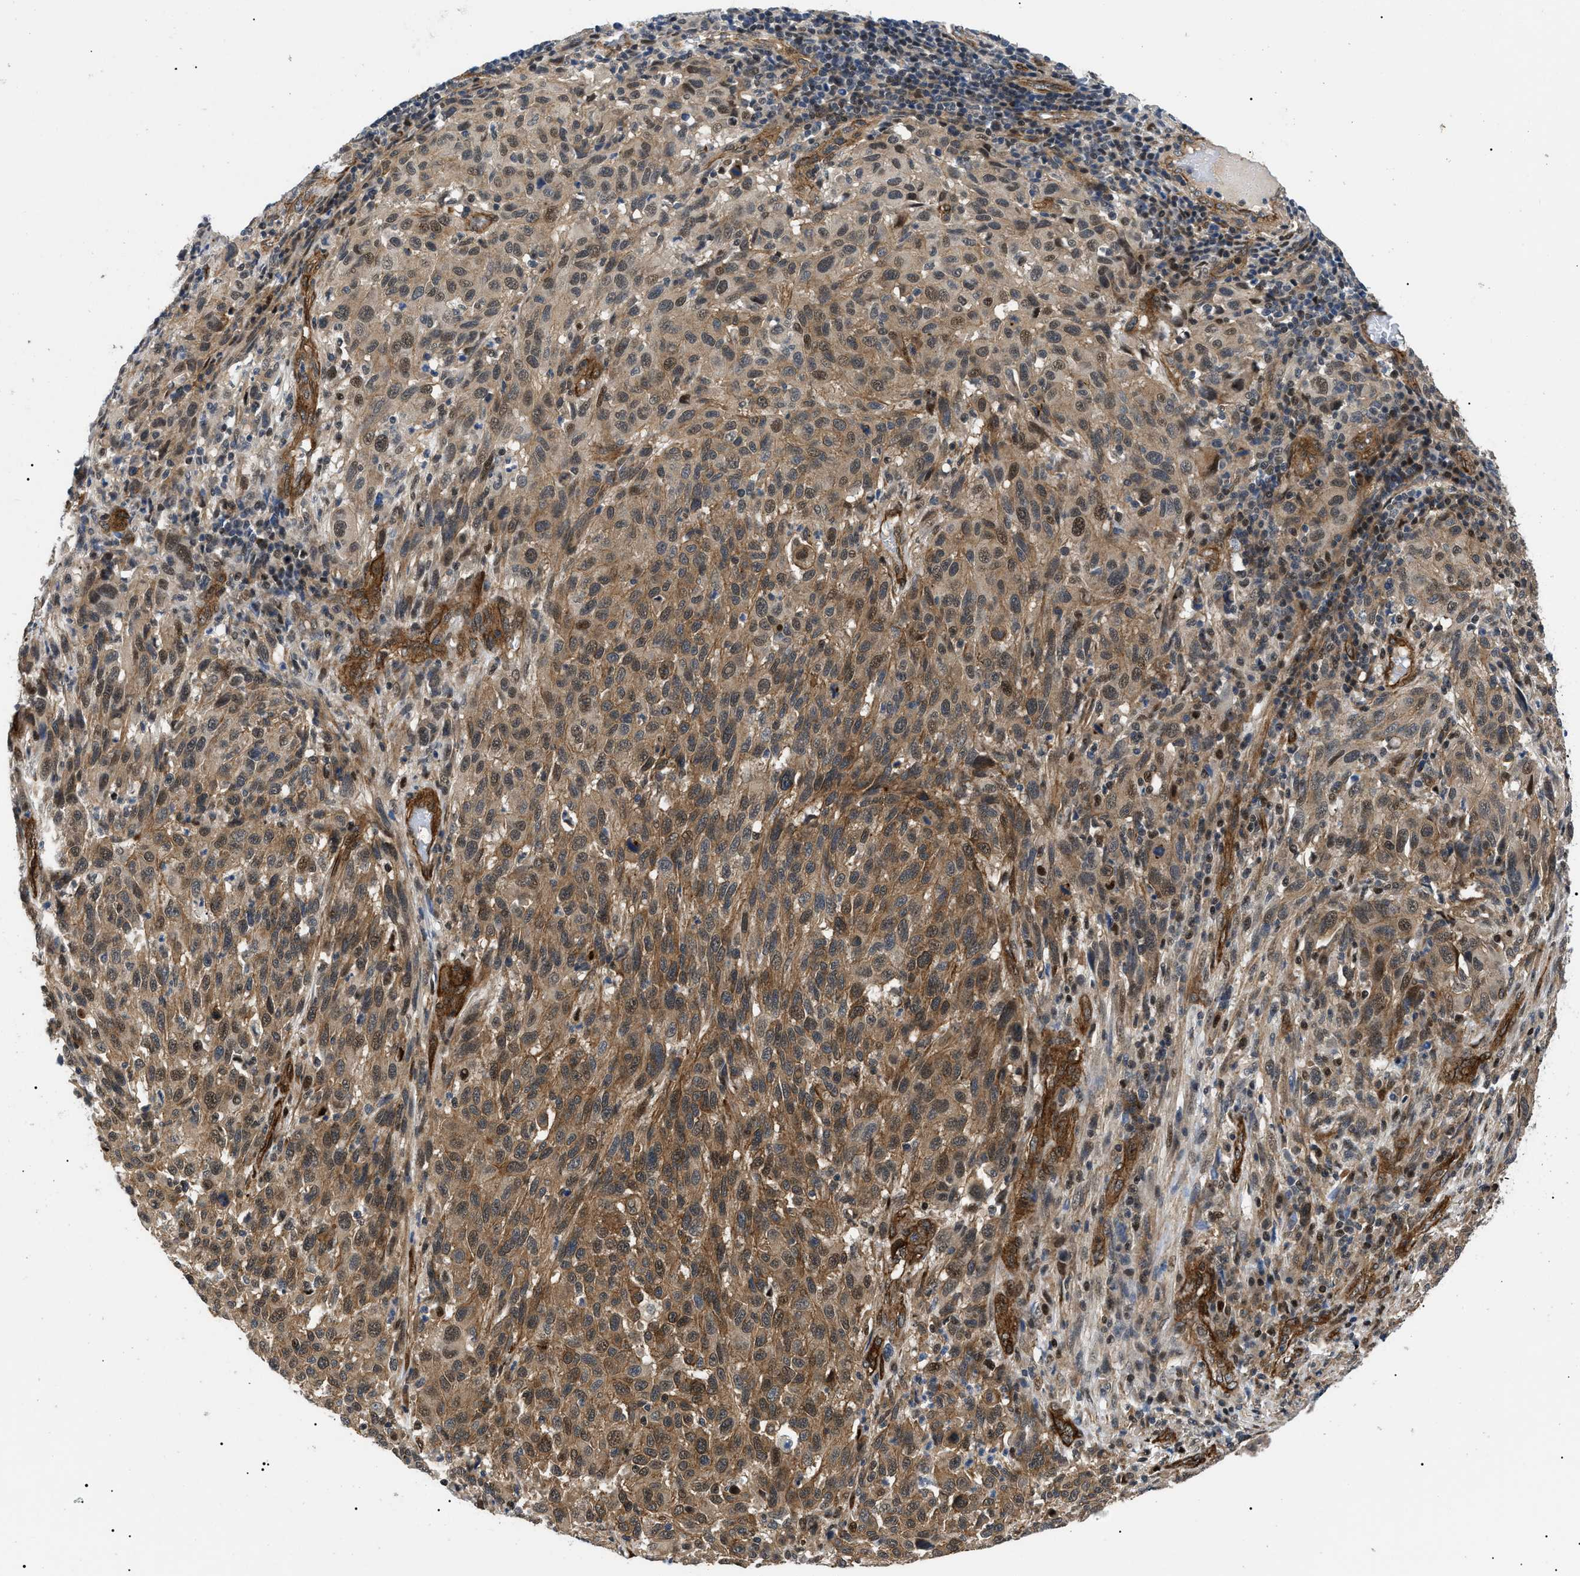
{"staining": {"intensity": "moderate", "quantity": "25%-75%", "location": "cytoplasmic/membranous,nuclear"}, "tissue": "melanoma", "cell_type": "Tumor cells", "image_type": "cancer", "snomed": [{"axis": "morphology", "description": "Malignant melanoma, Metastatic site"}, {"axis": "topography", "description": "Lymph node"}], "caption": "Malignant melanoma (metastatic site) stained with a brown dye exhibits moderate cytoplasmic/membranous and nuclear positive expression in about 25%-75% of tumor cells.", "gene": "CRCP", "patient": {"sex": "male", "age": 61}}